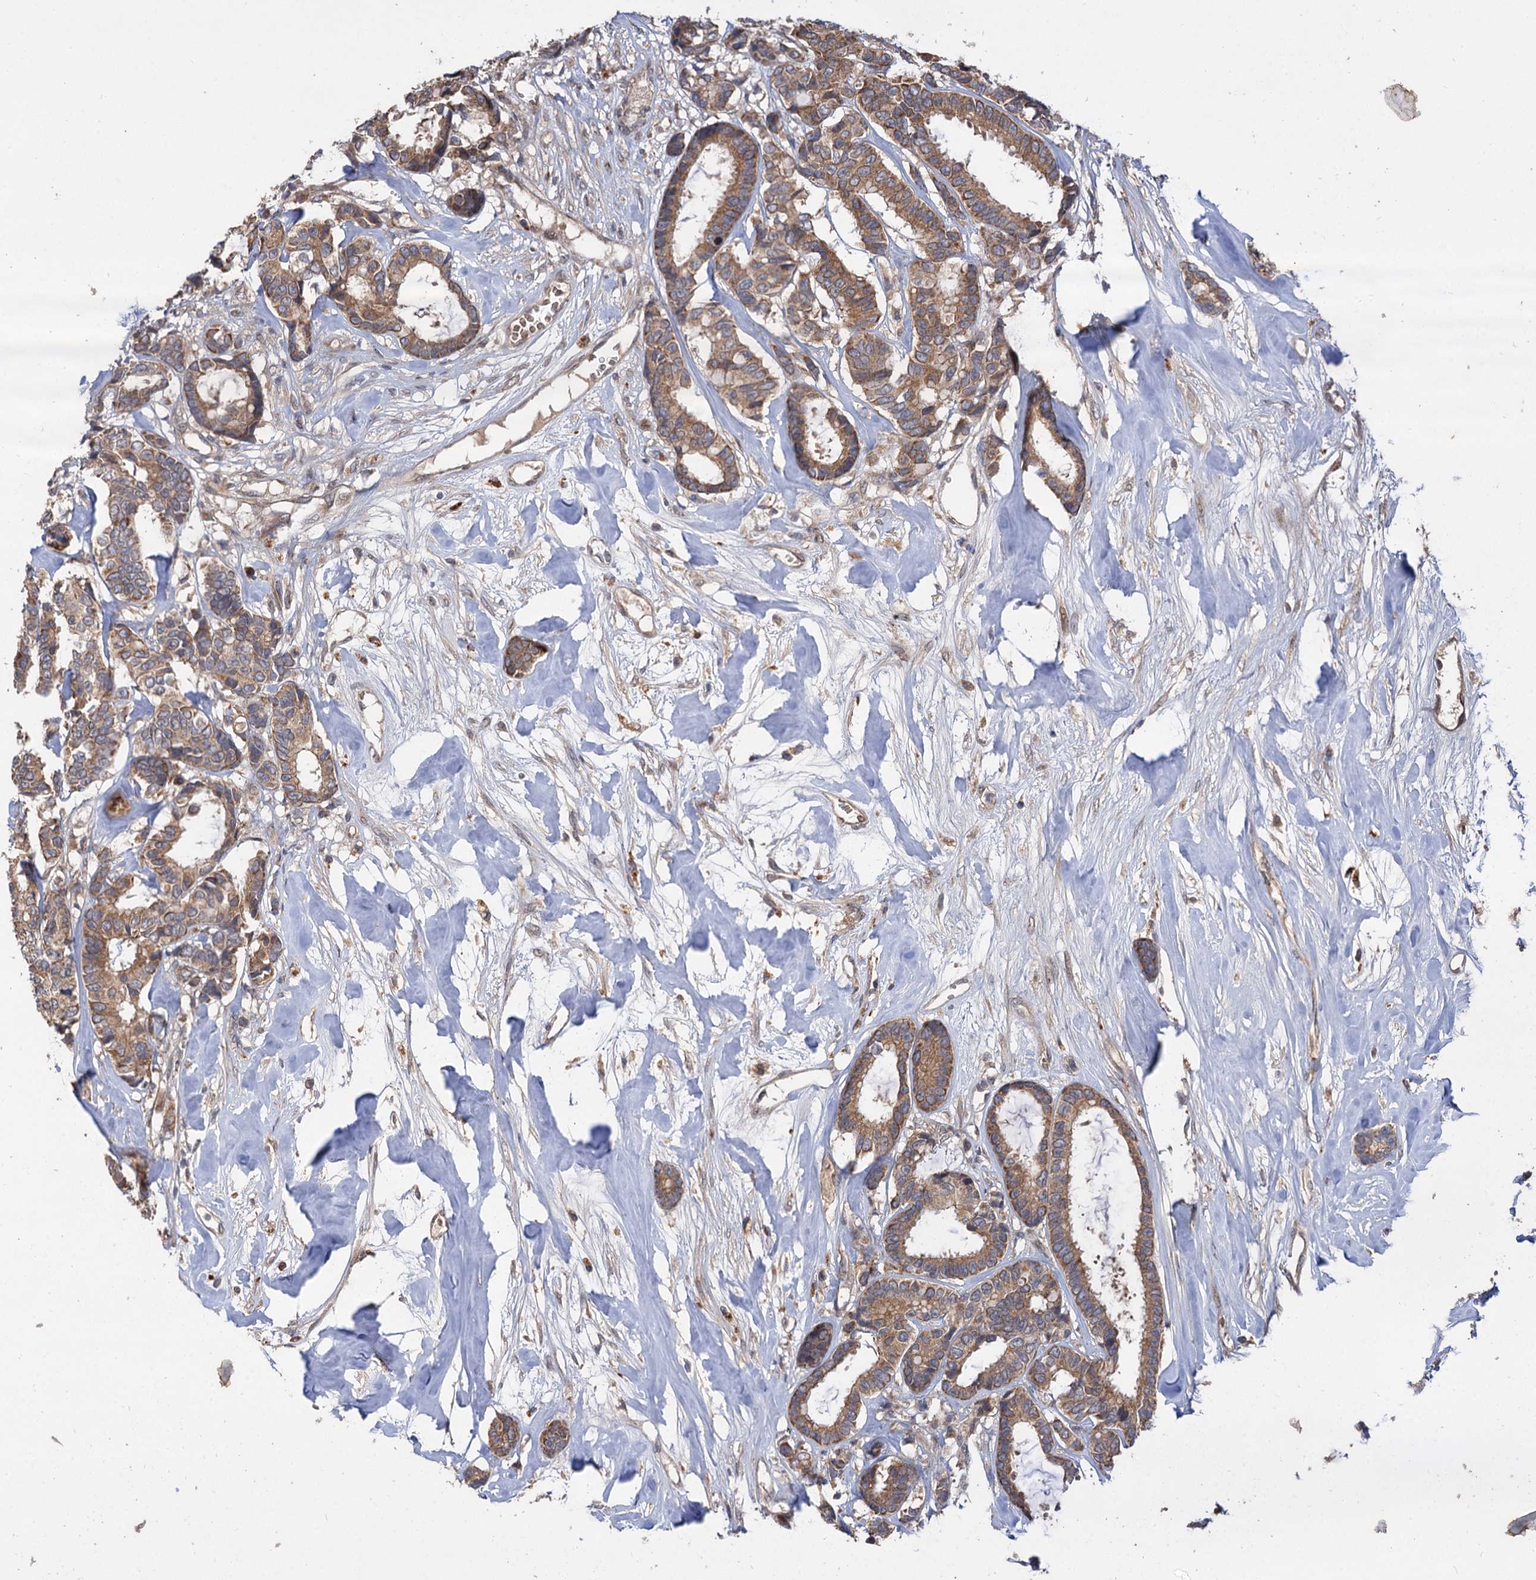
{"staining": {"intensity": "moderate", "quantity": ">75%", "location": "cytoplasmic/membranous"}, "tissue": "breast cancer", "cell_type": "Tumor cells", "image_type": "cancer", "snomed": [{"axis": "morphology", "description": "Duct carcinoma"}, {"axis": "topography", "description": "Breast"}], "caption": "Breast intraductal carcinoma stained for a protein (brown) displays moderate cytoplasmic/membranous positive expression in about >75% of tumor cells.", "gene": "FBXW8", "patient": {"sex": "female", "age": 87}}